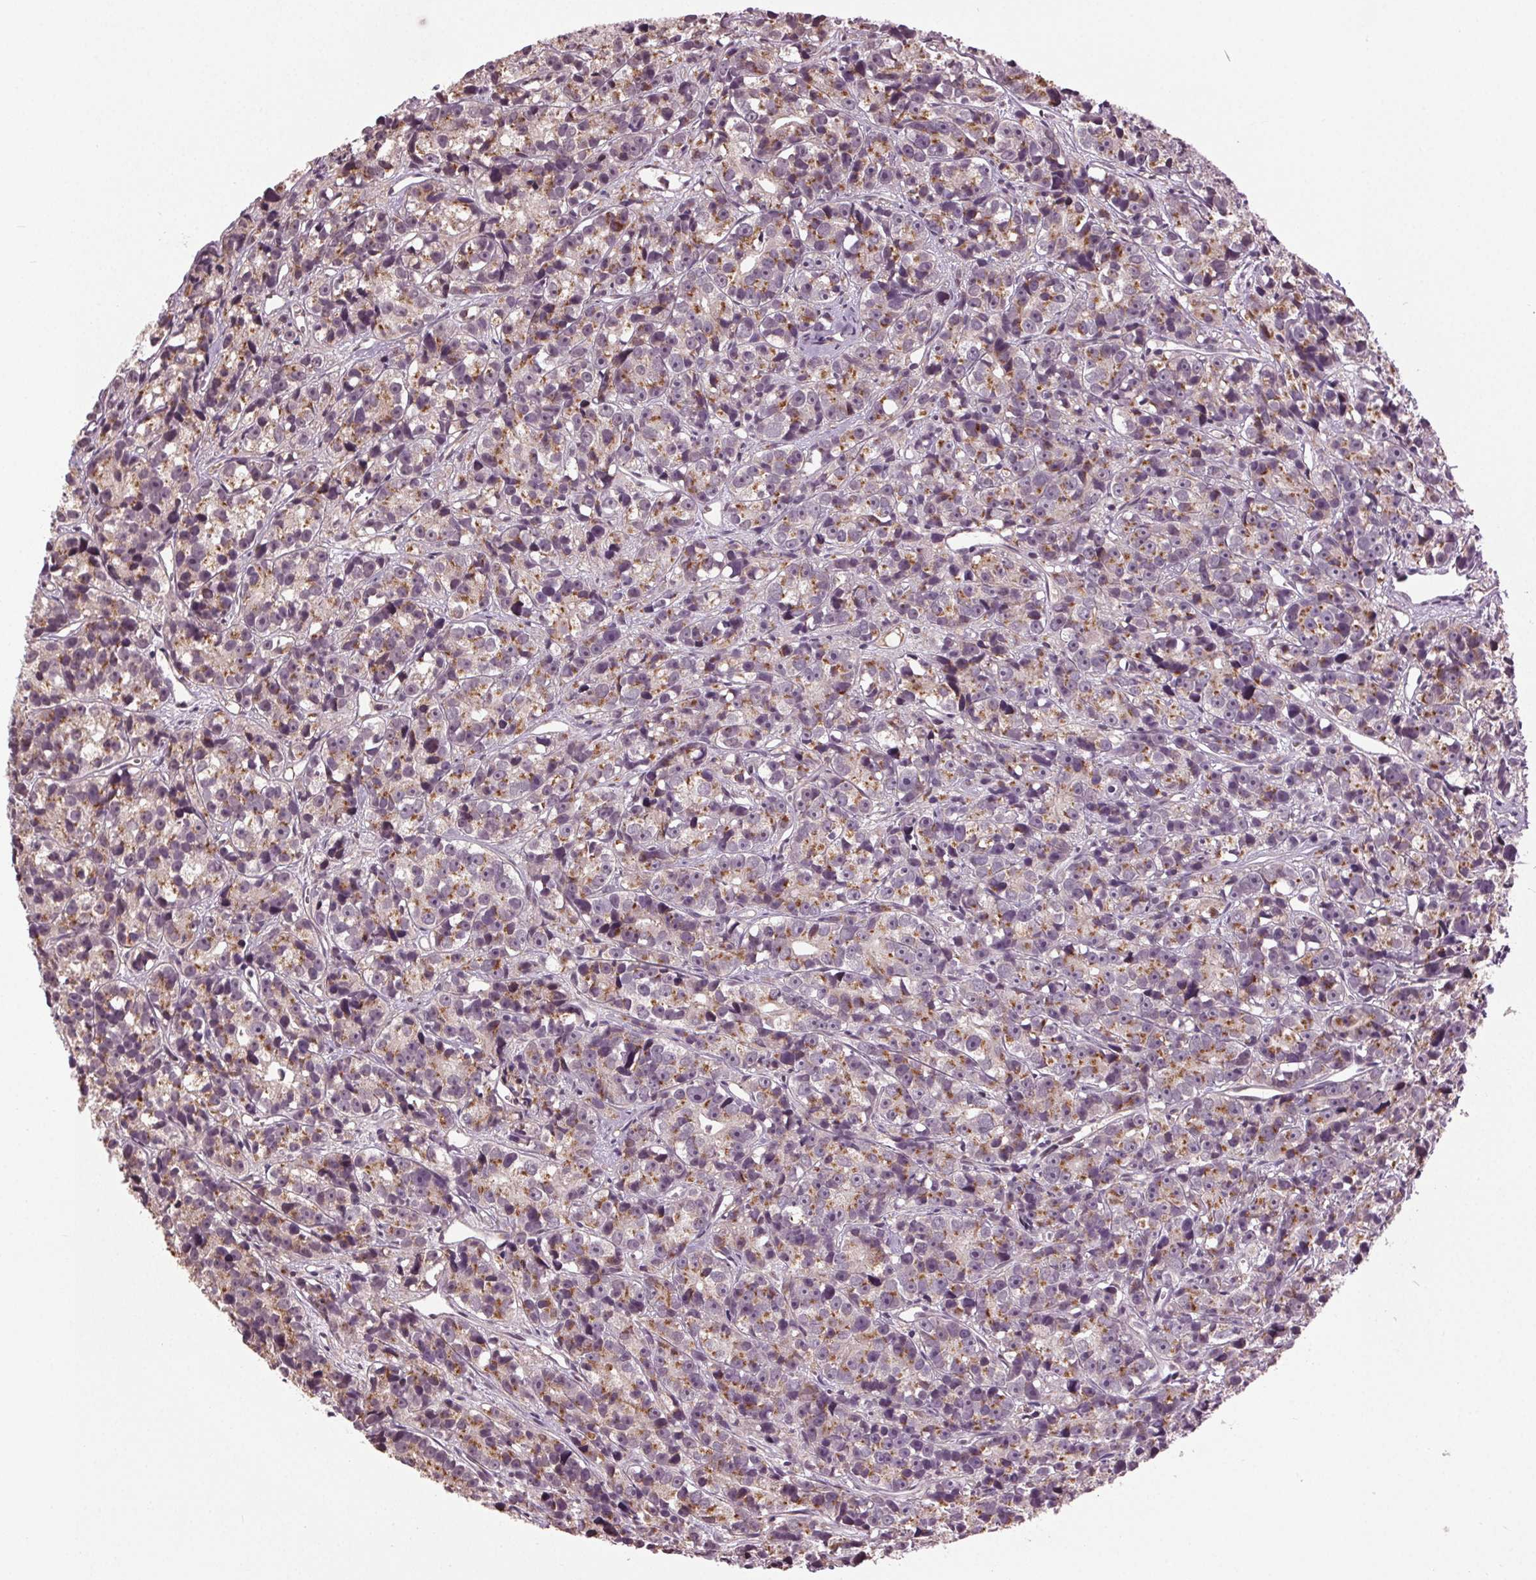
{"staining": {"intensity": "moderate", "quantity": ">75%", "location": "cytoplasmic/membranous"}, "tissue": "prostate cancer", "cell_type": "Tumor cells", "image_type": "cancer", "snomed": [{"axis": "morphology", "description": "Adenocarcinoma, High grade"}, {"axis": "topography", "description": "Prostate"}], "caption": "Protein analysis of high-grade adenocarcinoma (prostate) tissue shows moderate cytoplasmic/membranous expression in about >75% of tumor cells. (DAB IHC, brown staining for protein, blue staining for nuclei).", "gene": "BSDC1", "patient": {"sex": "male", "age": 77}}